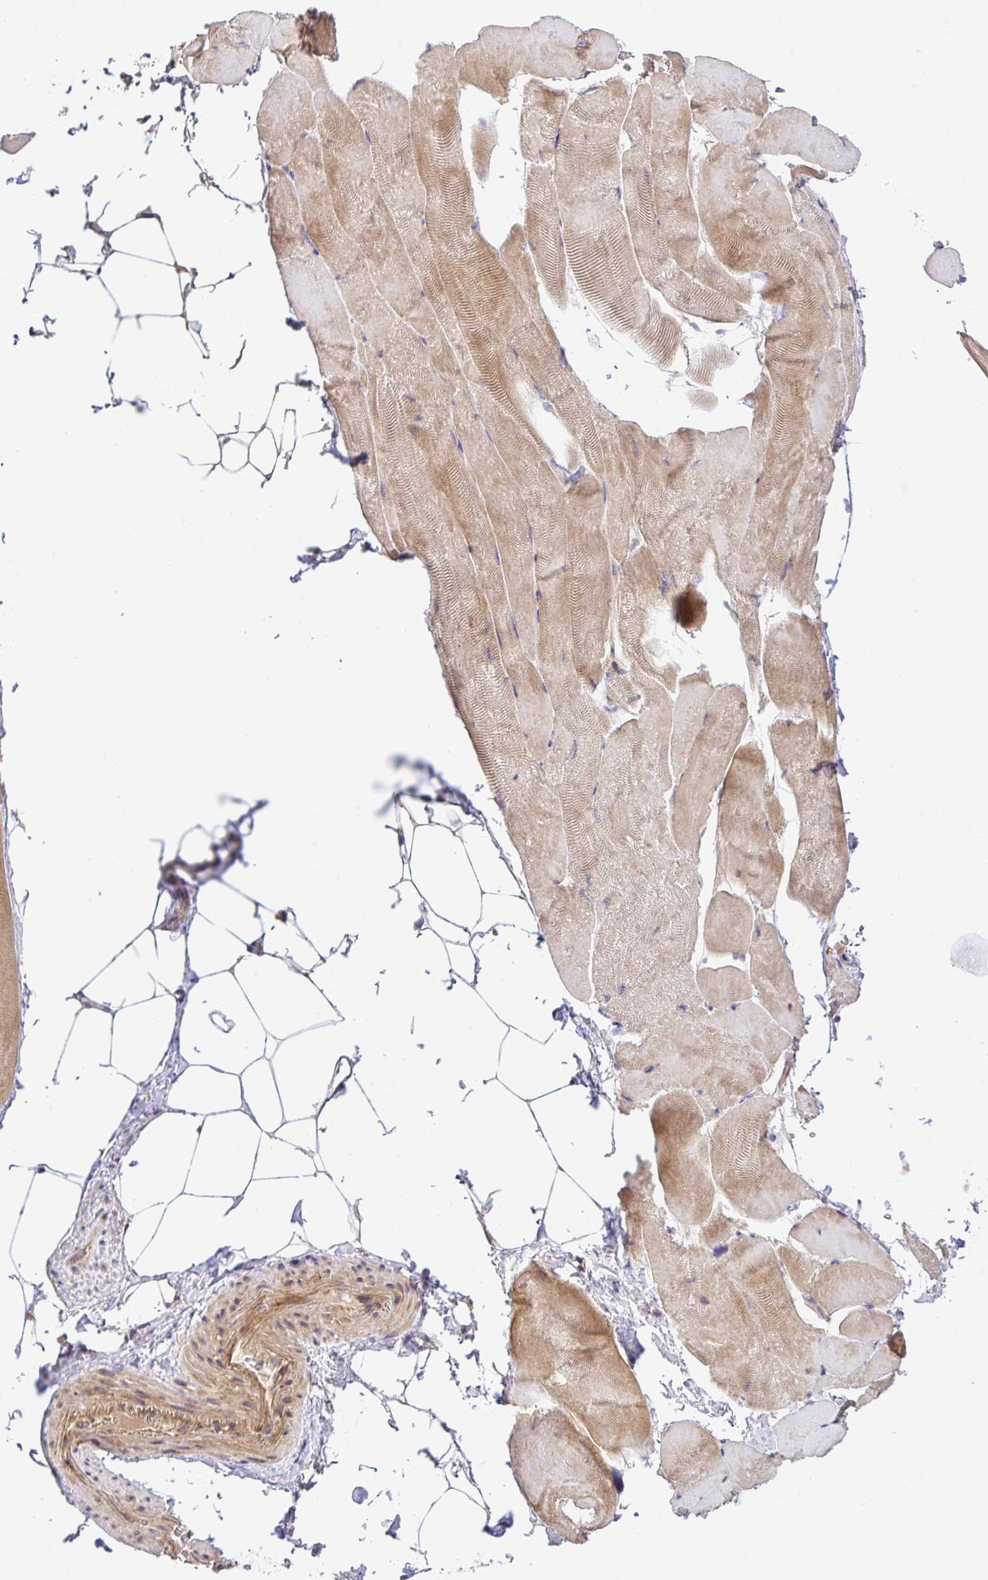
{"staining": {"intensity": "moderate", "quantity": "25%-75%", "location": "cytoplasmic/membranous"}, "tissue": "skeletal muscle", "cell_type": "Myocytes", "image_type": "normal", "snomed": [{"axis": "morphology", "description": "Normal tissue, NOS"}, {"axis": "topography", "description": "Skeletal muscle"}], "caption": "Immunohistochemistry staining of unremarkable skeletal muscle, which reveals medium levels of moderate cytoplasmic/membranous expression in approximately 25%-75% of myocytes indicating moderate cytoplasmic/membranous protein positivity. The staining was performed using DAB (brown) for protein detection and nuclei were counterstained in hematoxylin (blue).", "gene": "UBE4A", "patient": {"sex": "female", "age": 64}}